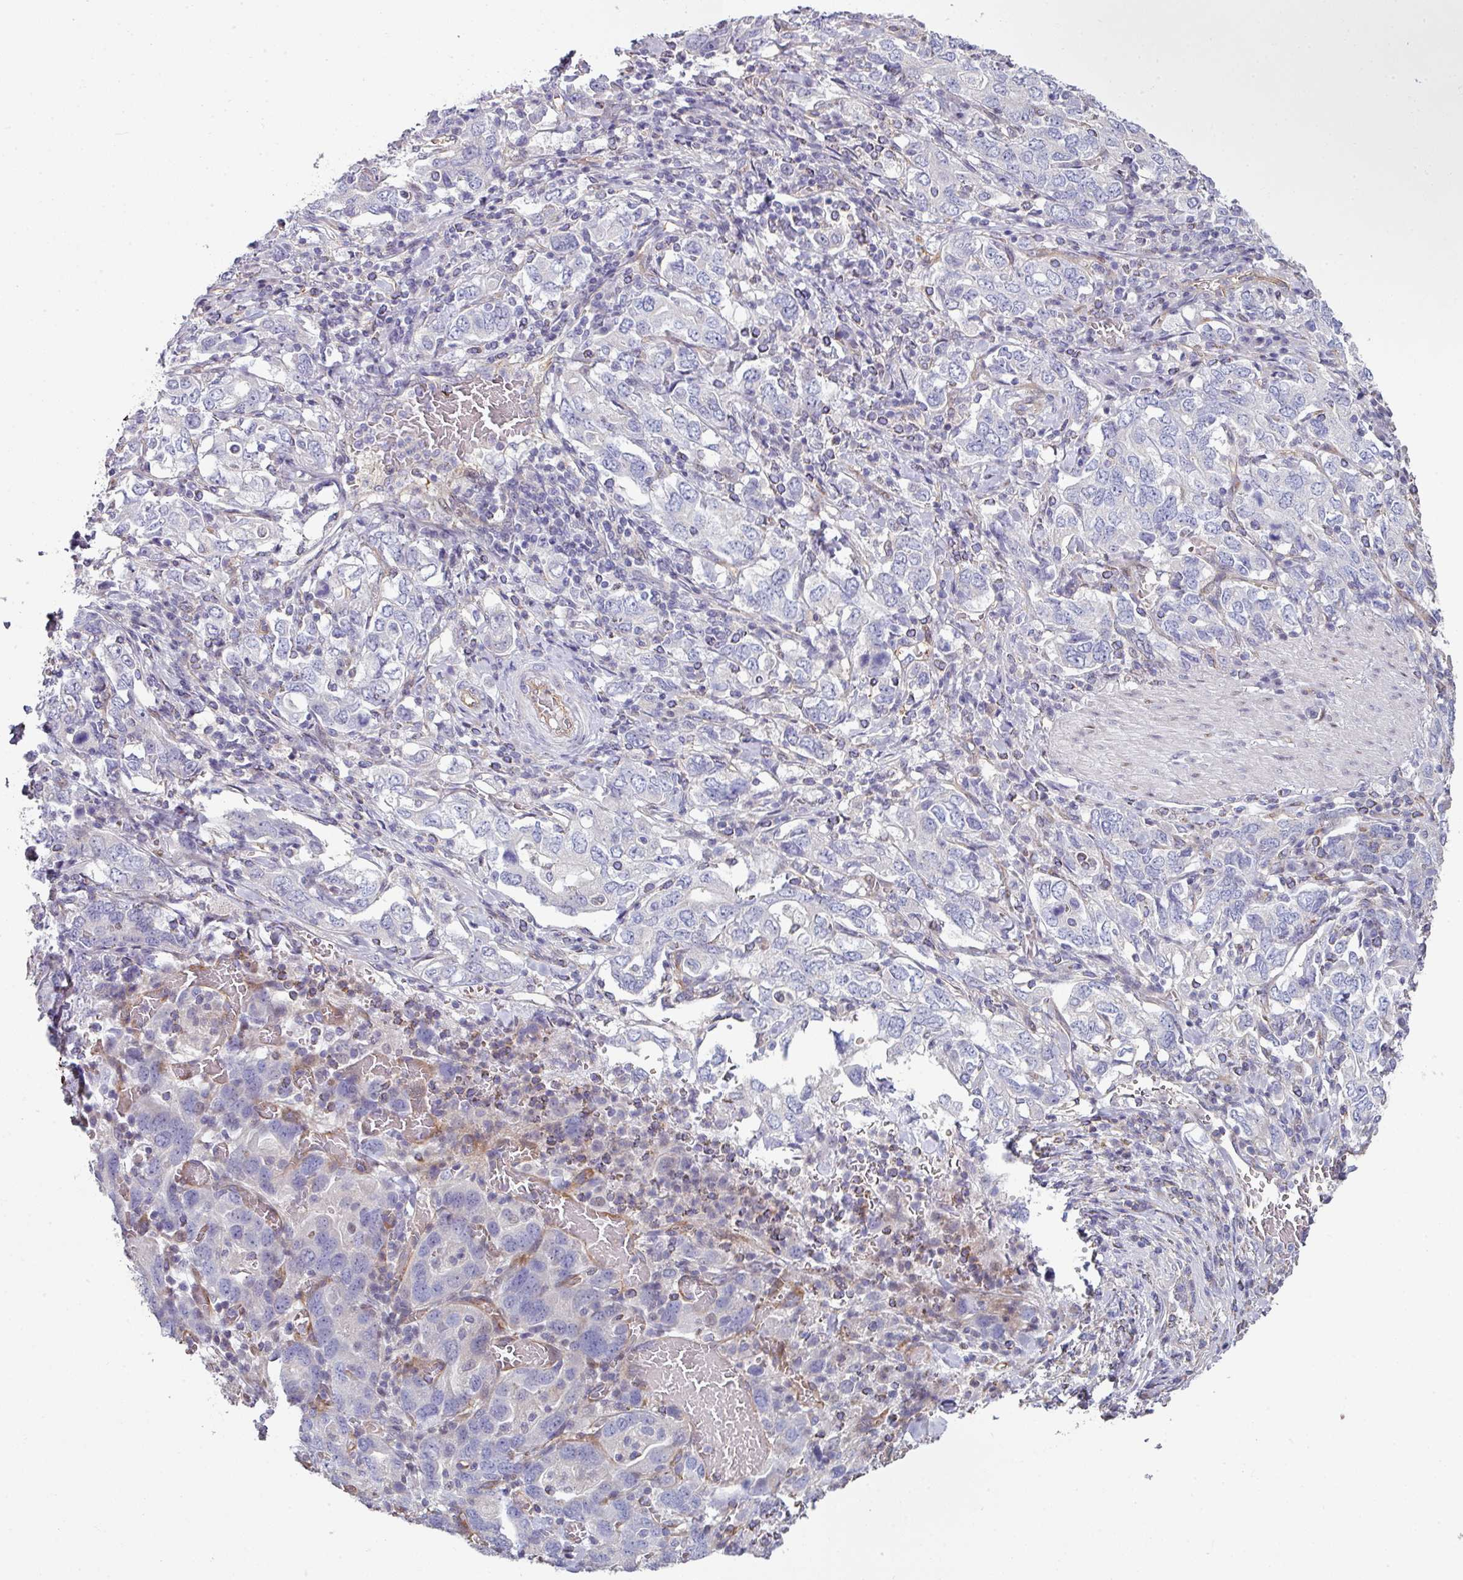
{"staining": {"intensity": "negative", "quantity": "none", "location": "none"}, "tissue": "stomach cancer", "cell_type": "Tumor cells", "image_type": "cancer", "snomed": [{"axis": "morphology", "description": "Adenocarcinoma, NOS"}, {"axis": "topography", "description": "Stomach, upper"}, {"axis": "topography", "description": "Stomach"}], "caption": "Immunohistochemistry of human stomach cancer displays no staining in tumor cells.", "gene": "ANO9", "patient": {"sex": "male", "age": 62}}